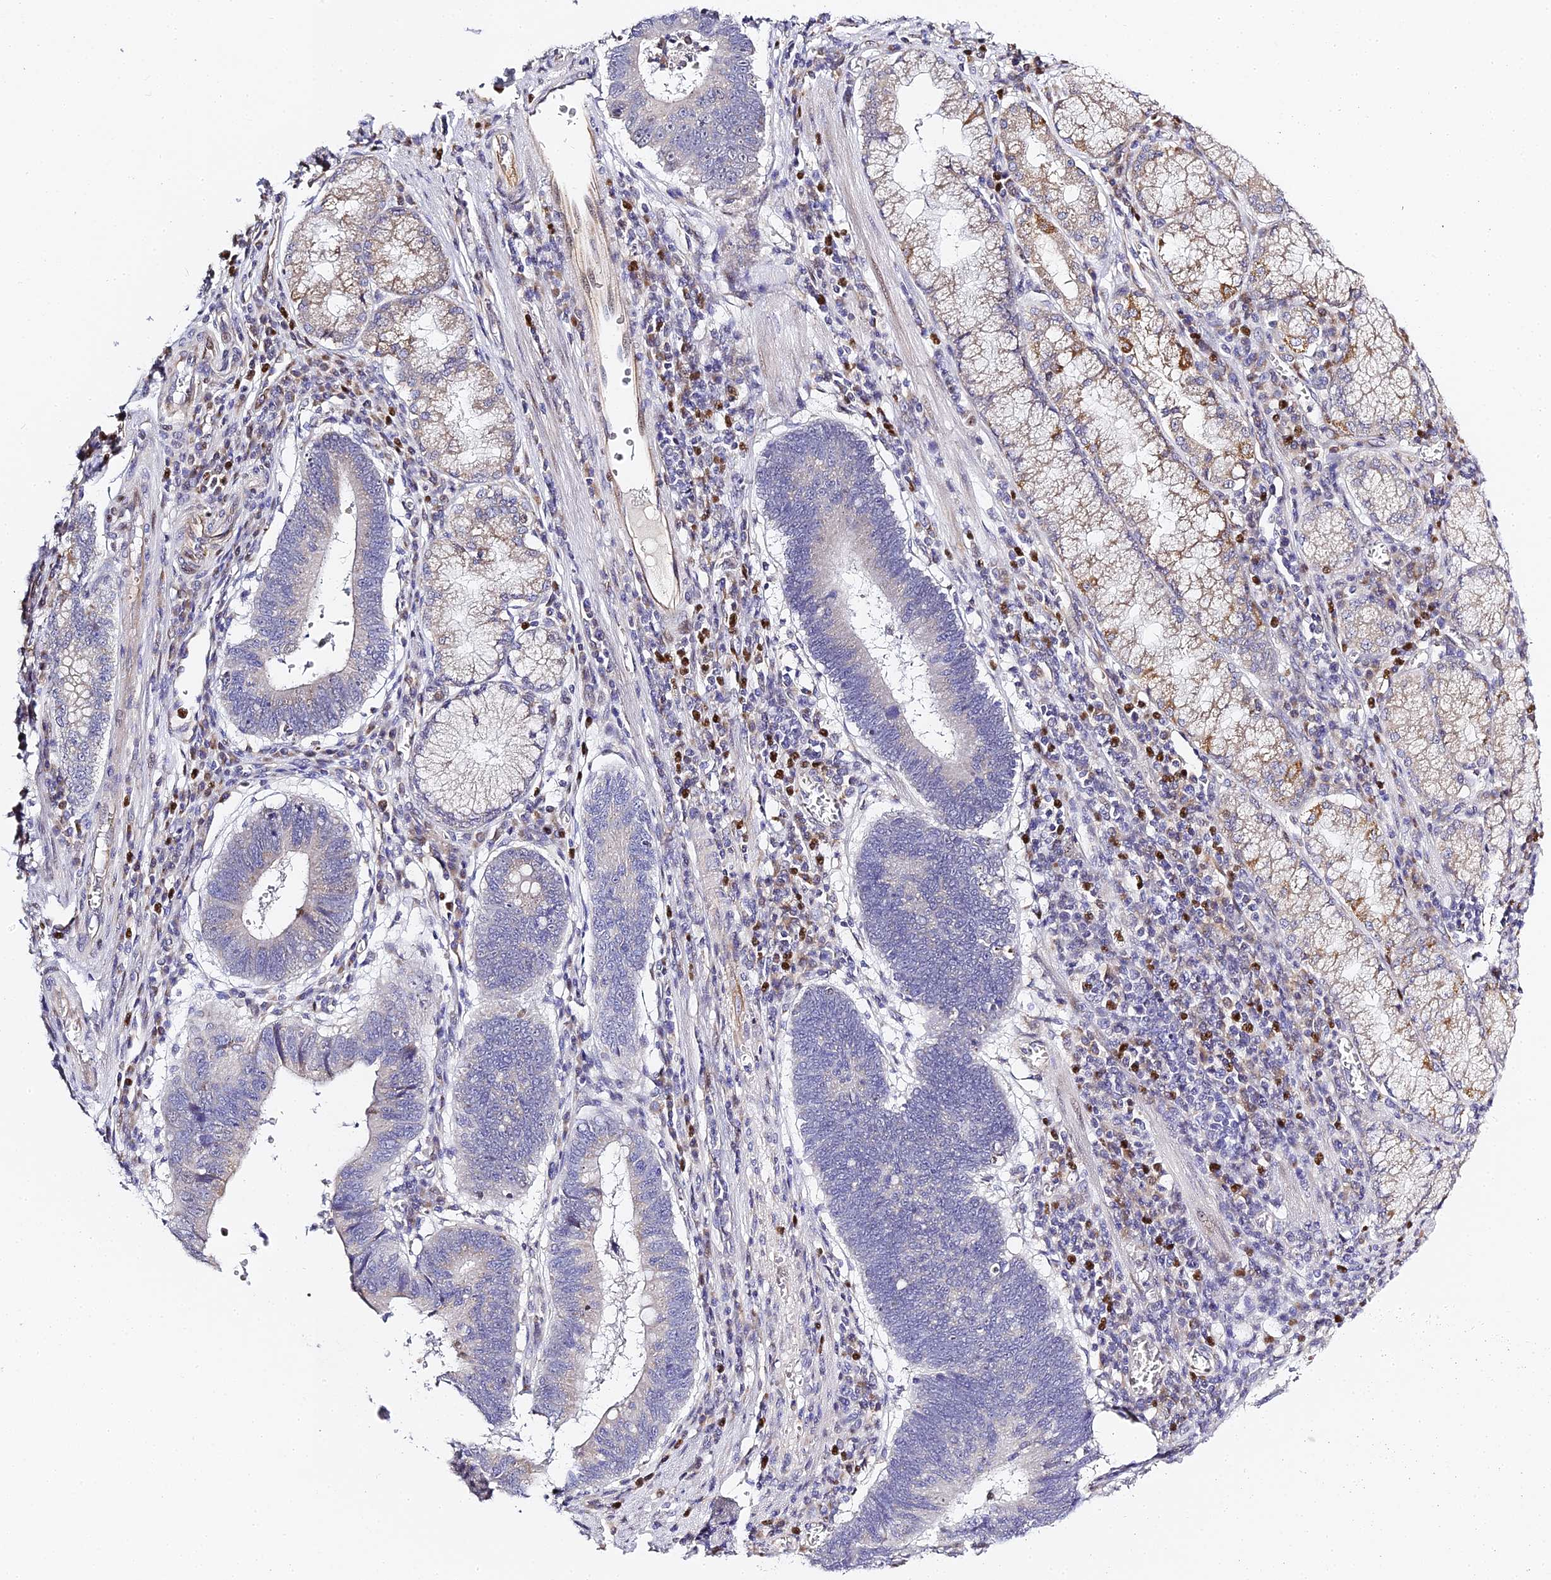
{"staining": {"intensity": "negative", "quantity": "none", "location": "none"}, "tissue": "stomach cancer", "cell_type": "Tumor cells", "image_type": "cancer", "snomed": [{"axis": "morphology", "description": "Adenocarcinoma, NOS"}, {"axis": "topography", "description": "Stomach"}], "caption": "Photomicrograph shows no significant protein staining in tumor cells of stomach cancer (adenocarcinoma).", "gene": "SERP1", "patient": {"sex": "male", "age": 59}}